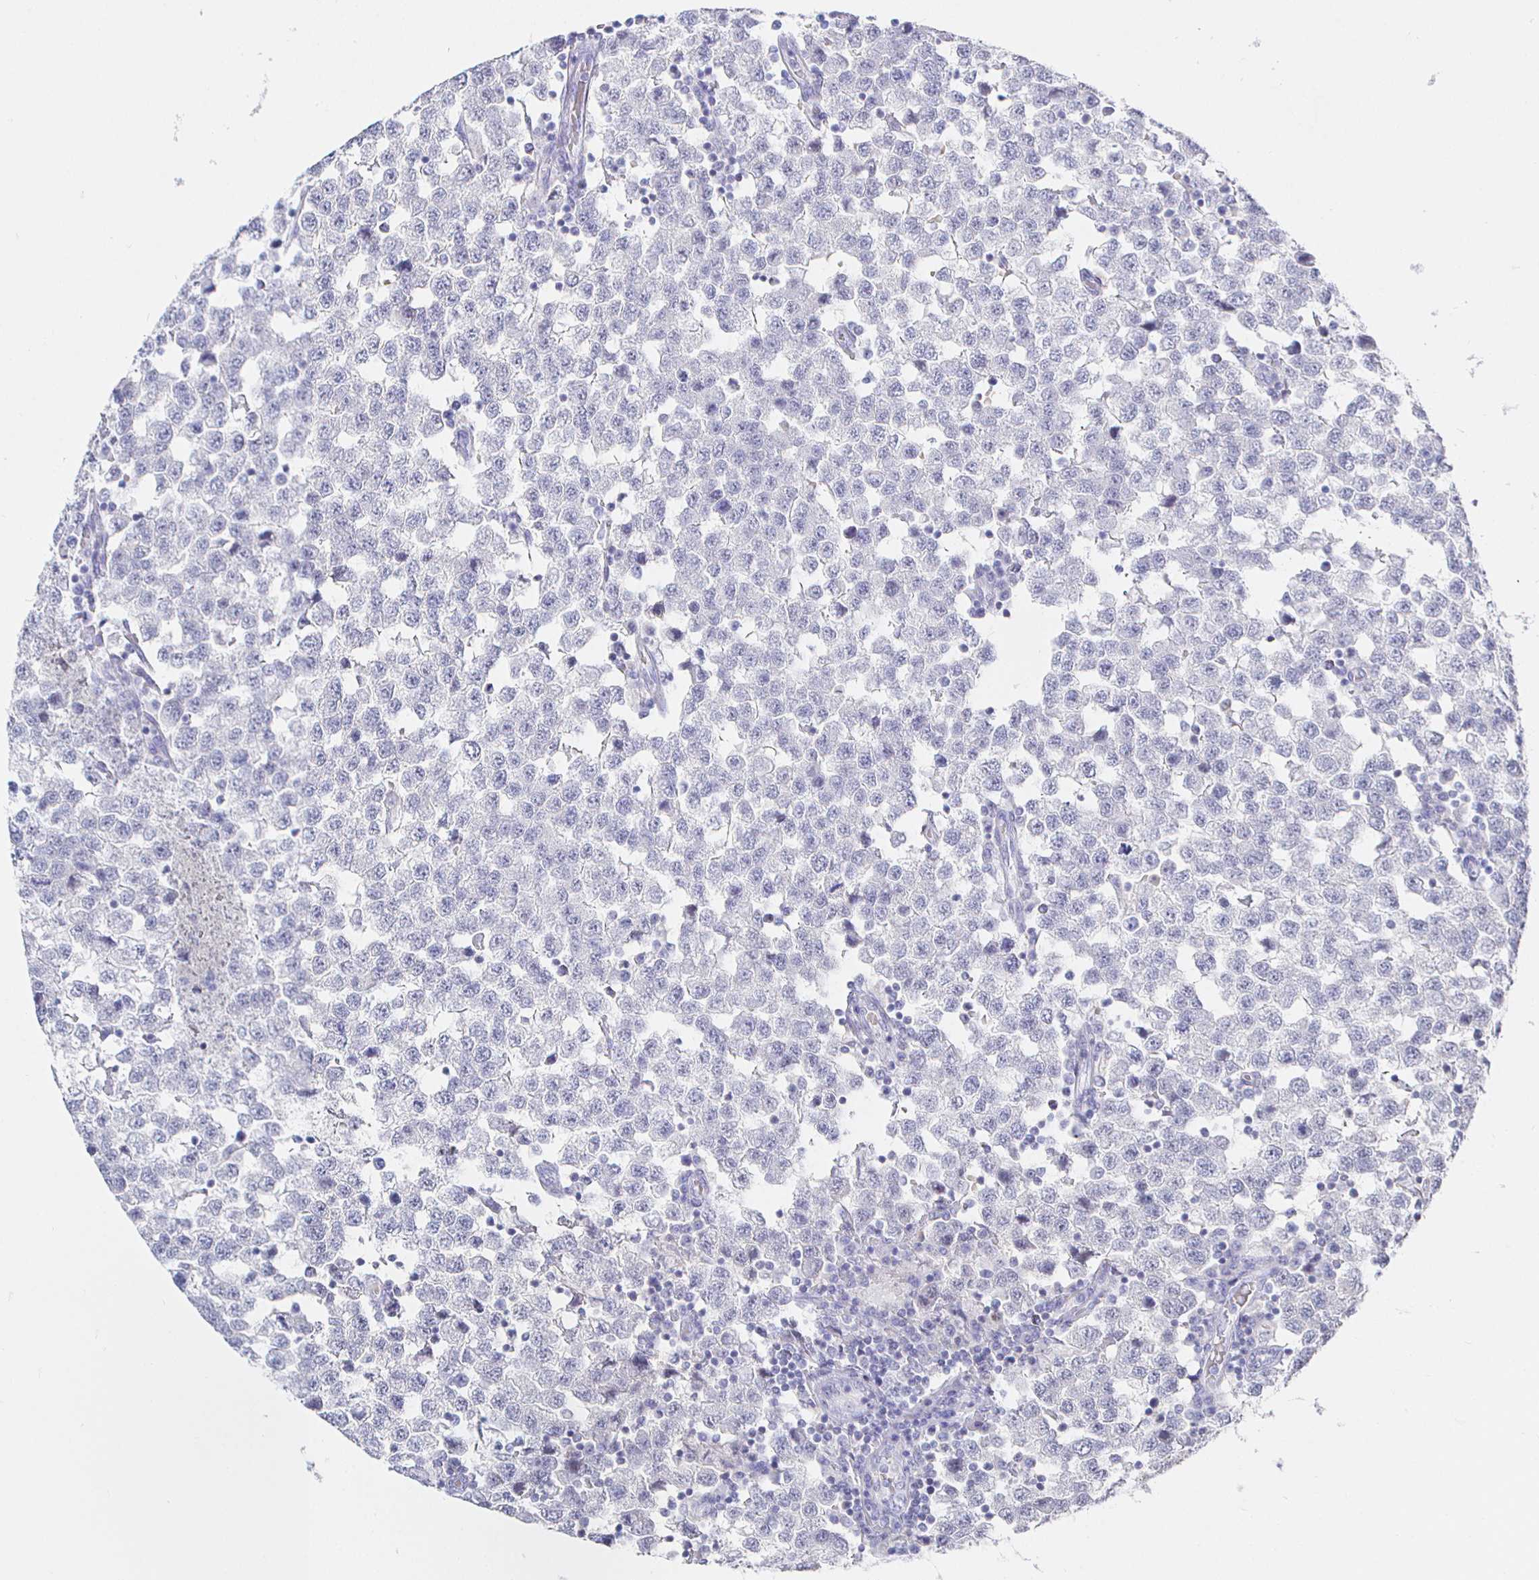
{"staining": {"intensity": "negative", "quantity": "none", "location": "none"}, "tissue": "testis cancer", "cell_type": "Tumor cells", "image_type": "cancer", "snomed": [{"axis": "morphology", "description": "Seminoma, NOS"}, {"axis": "topography", "description": "Testis"}], "caption": "This is an immunohistochemistry micrograph of testis seminoma. There is no staining in tumor cells.", "gene": "LRRC23", "patient": {"sex": "male", "age": 34}}